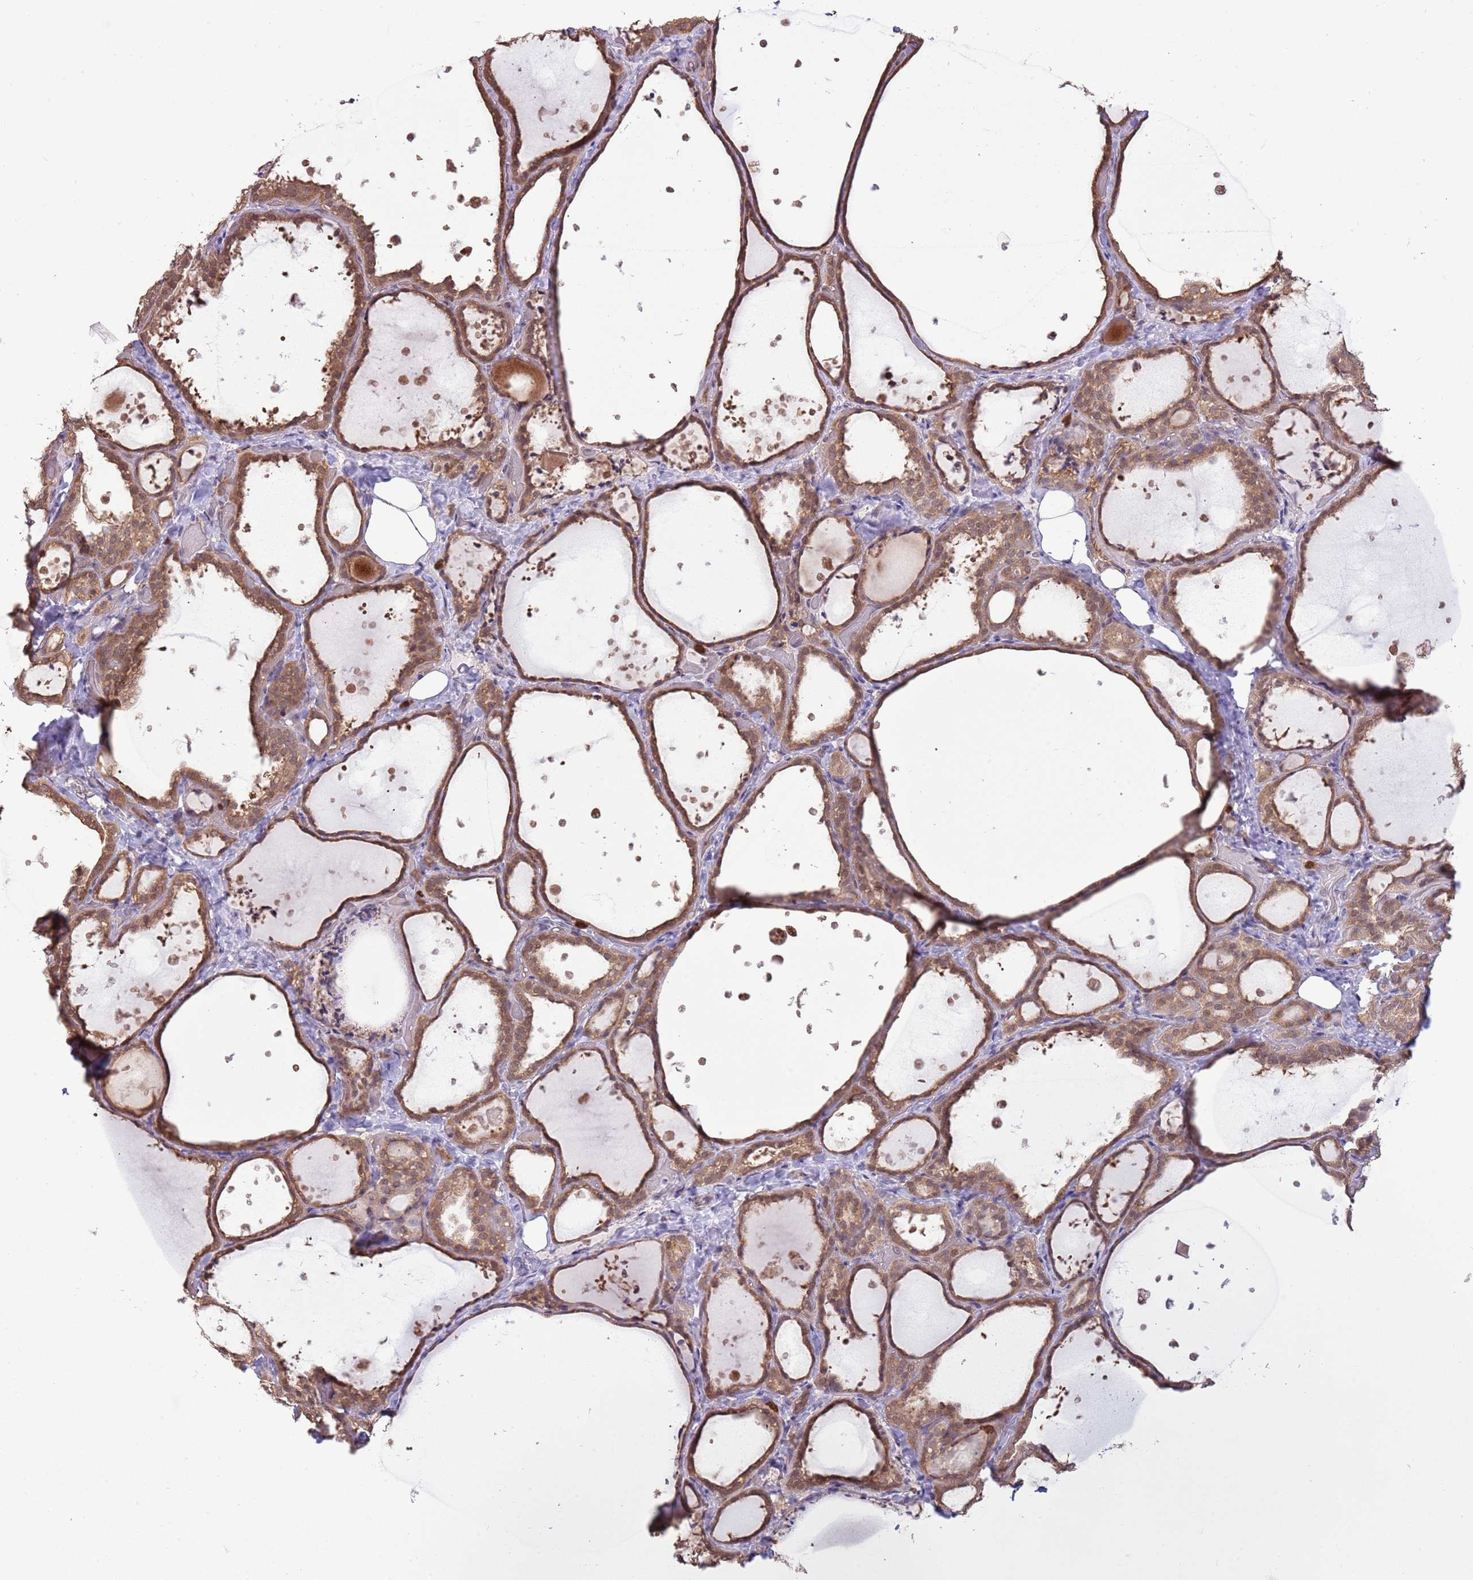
{"staining": {"intensity": "moderate", "quantity": ">75%", "location": "cytoplasmic/membranous,nuclear"}, "tissue": "thyroid gland", "cell_type": "Glandular cells", "image_type": "normal", "snomed": [{"axis": "morphology", "description": "Normal tissue, NOS"}, {"axis": "topography", "description": "Thyroid gland"}], "caption": "An image showing moderate cytoplasmic/membranous,nuclear positivity in approximately >75% of glandular cells in unremarkable thyroid gland, as visualized by brown immunohistochemical staining.", "gene": "AMIGO1", "patient": {"sex": "female", "age": 44}}